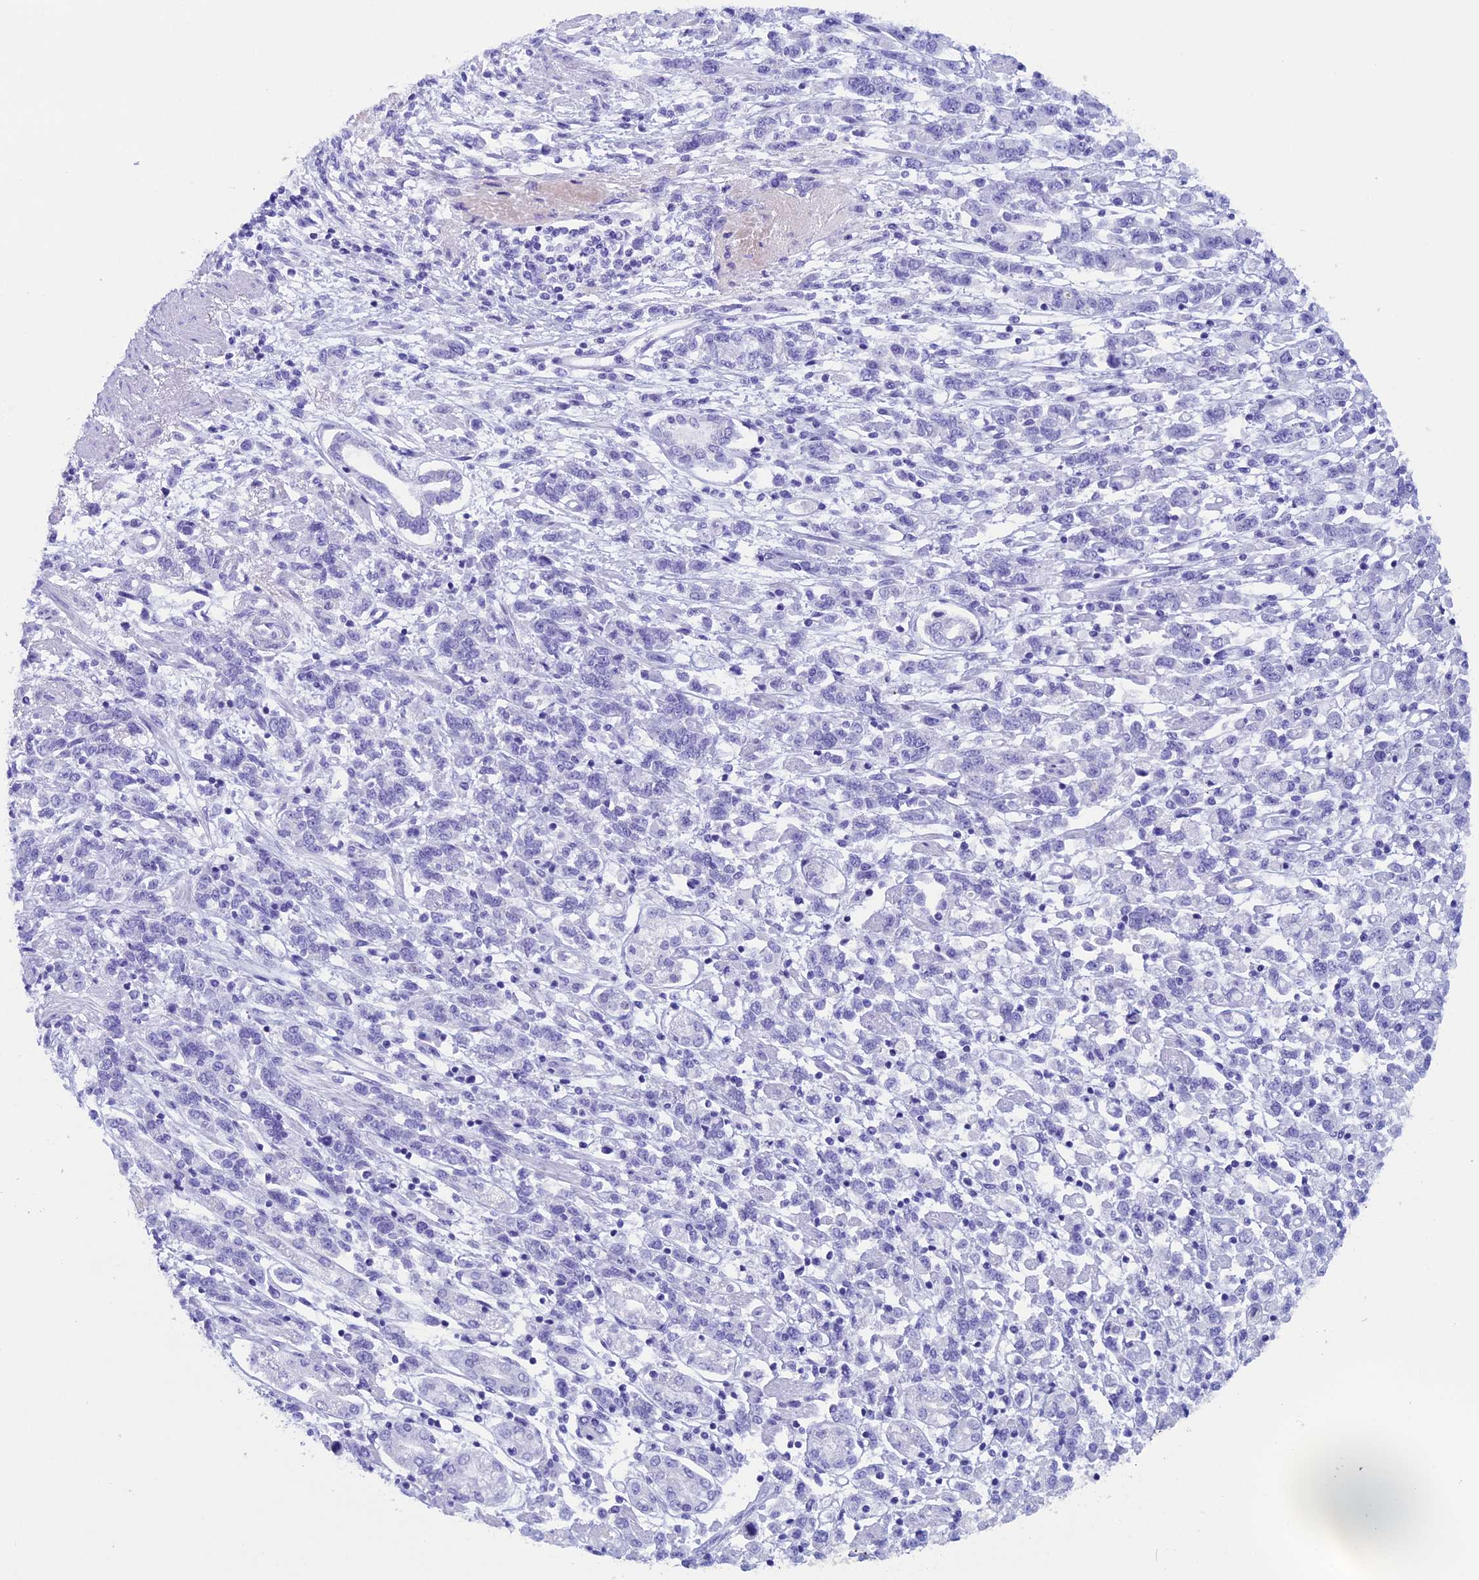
{"staining": {"intensity": "negative", "quantity": "none", "location": "none"}, "tissue": "stomach cancer", "cell_type": "Tumor cells", "image_type": "cancer", "snomed": [{"axis": "morphology", "description": "Adenocarcinoma, NOS"}, {"axis": "topography", "description": "Stomach"}], "caption": "IHC of adenocarcinoma (stomach) displays no positivity in tumor cells.", "gene": "FAM169A", "patient": {"sex": "female", "age": 76}}